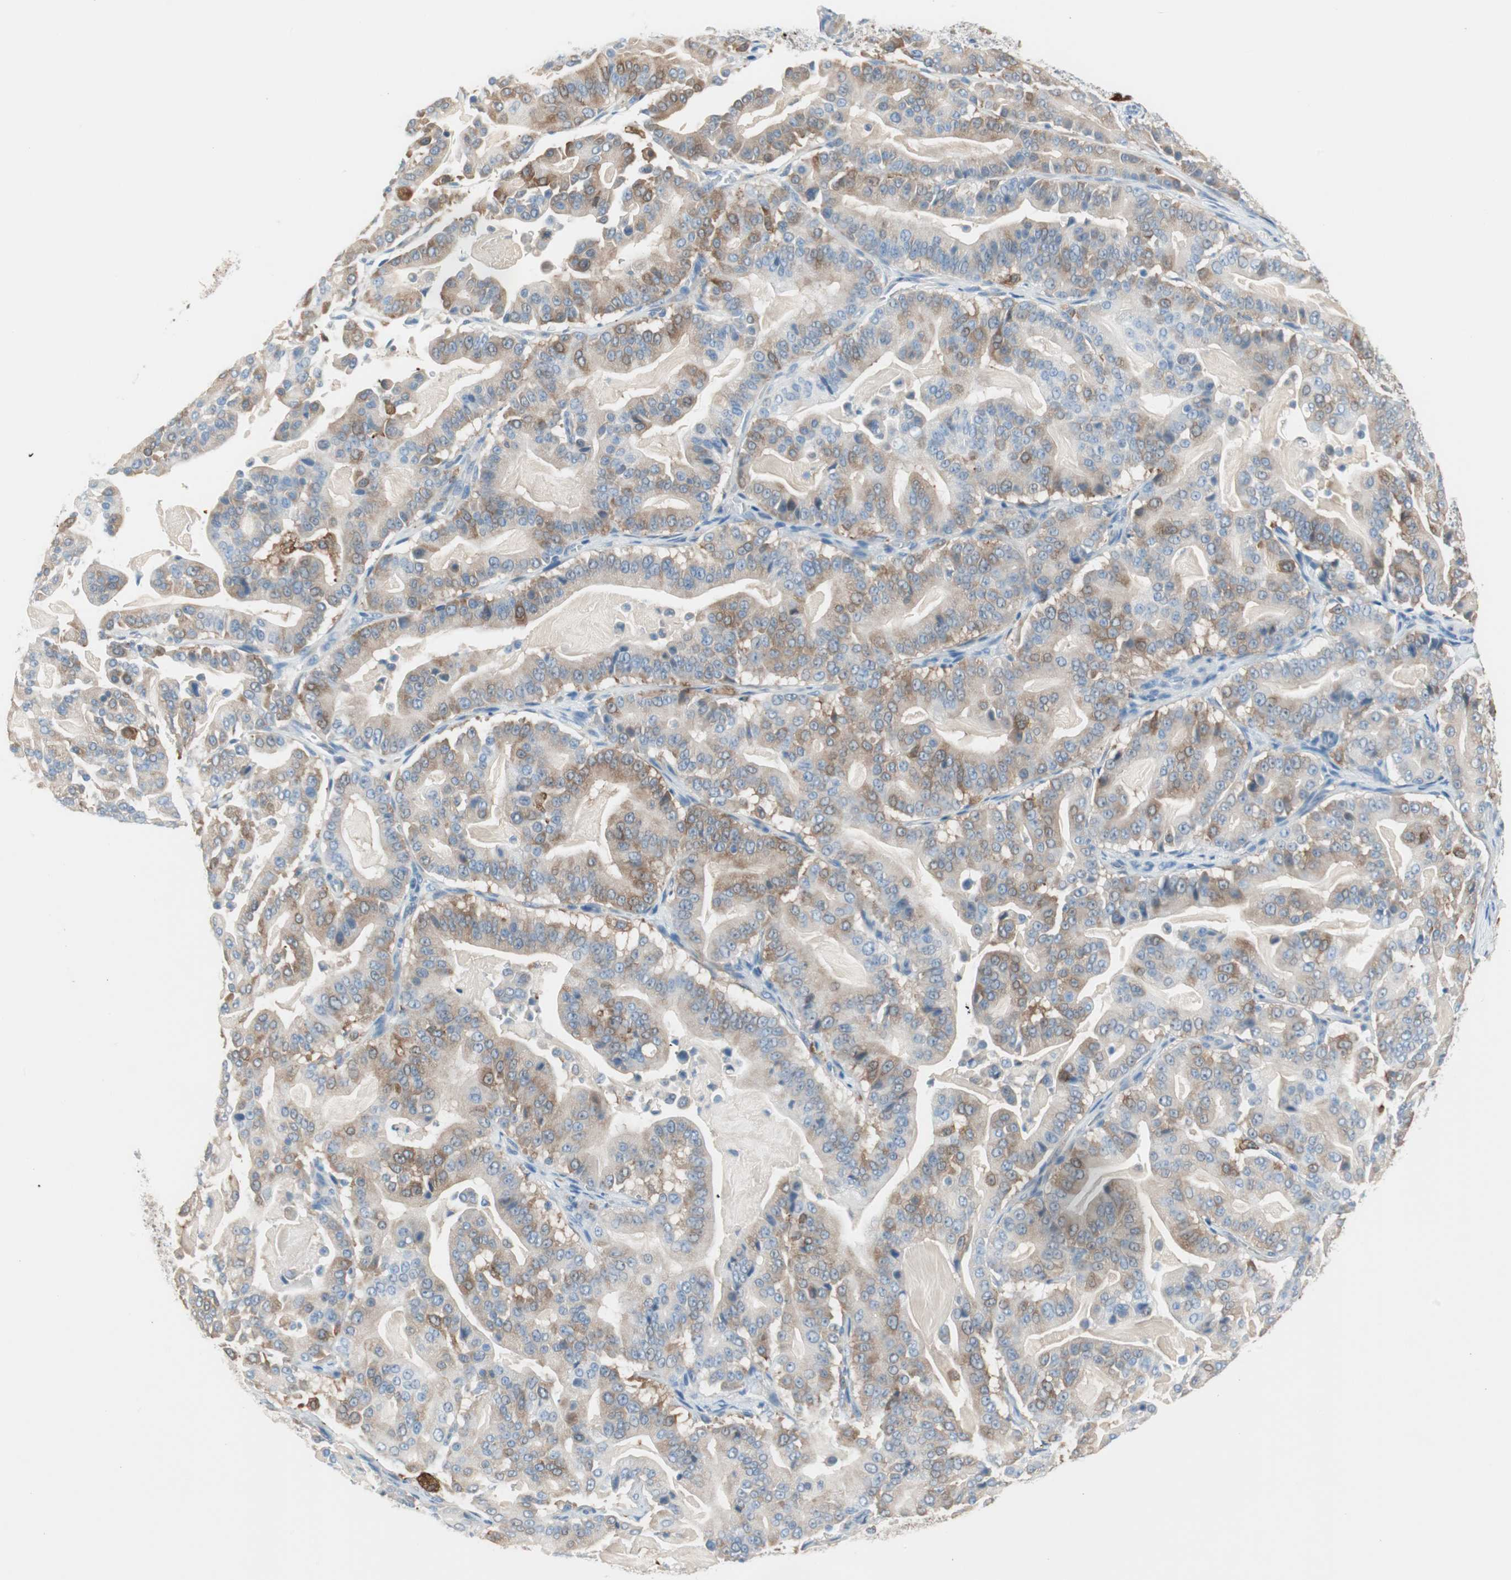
{"staining": {"intensity": "moderate", "quantity": "25%-75%", "location": "cytoplasmic/membranous"}, "tissue": "pancreatic cancer", "cell_type": "Tumor cells", "image_type": "cancer", "snomed": [{"axis": "morphology", "description": "Adenocarcinoma, NOS"}, {"axis": "topography", "description": "Pancreas"}], "caption": "IHC of human pancreatic cancer shows medium levels of moderate cytoplasmic/membranous positivity in approximately 25%-75% of tumor cells.", "gene": "GLUL", "patient": {"sex": "male", "age": 63}}